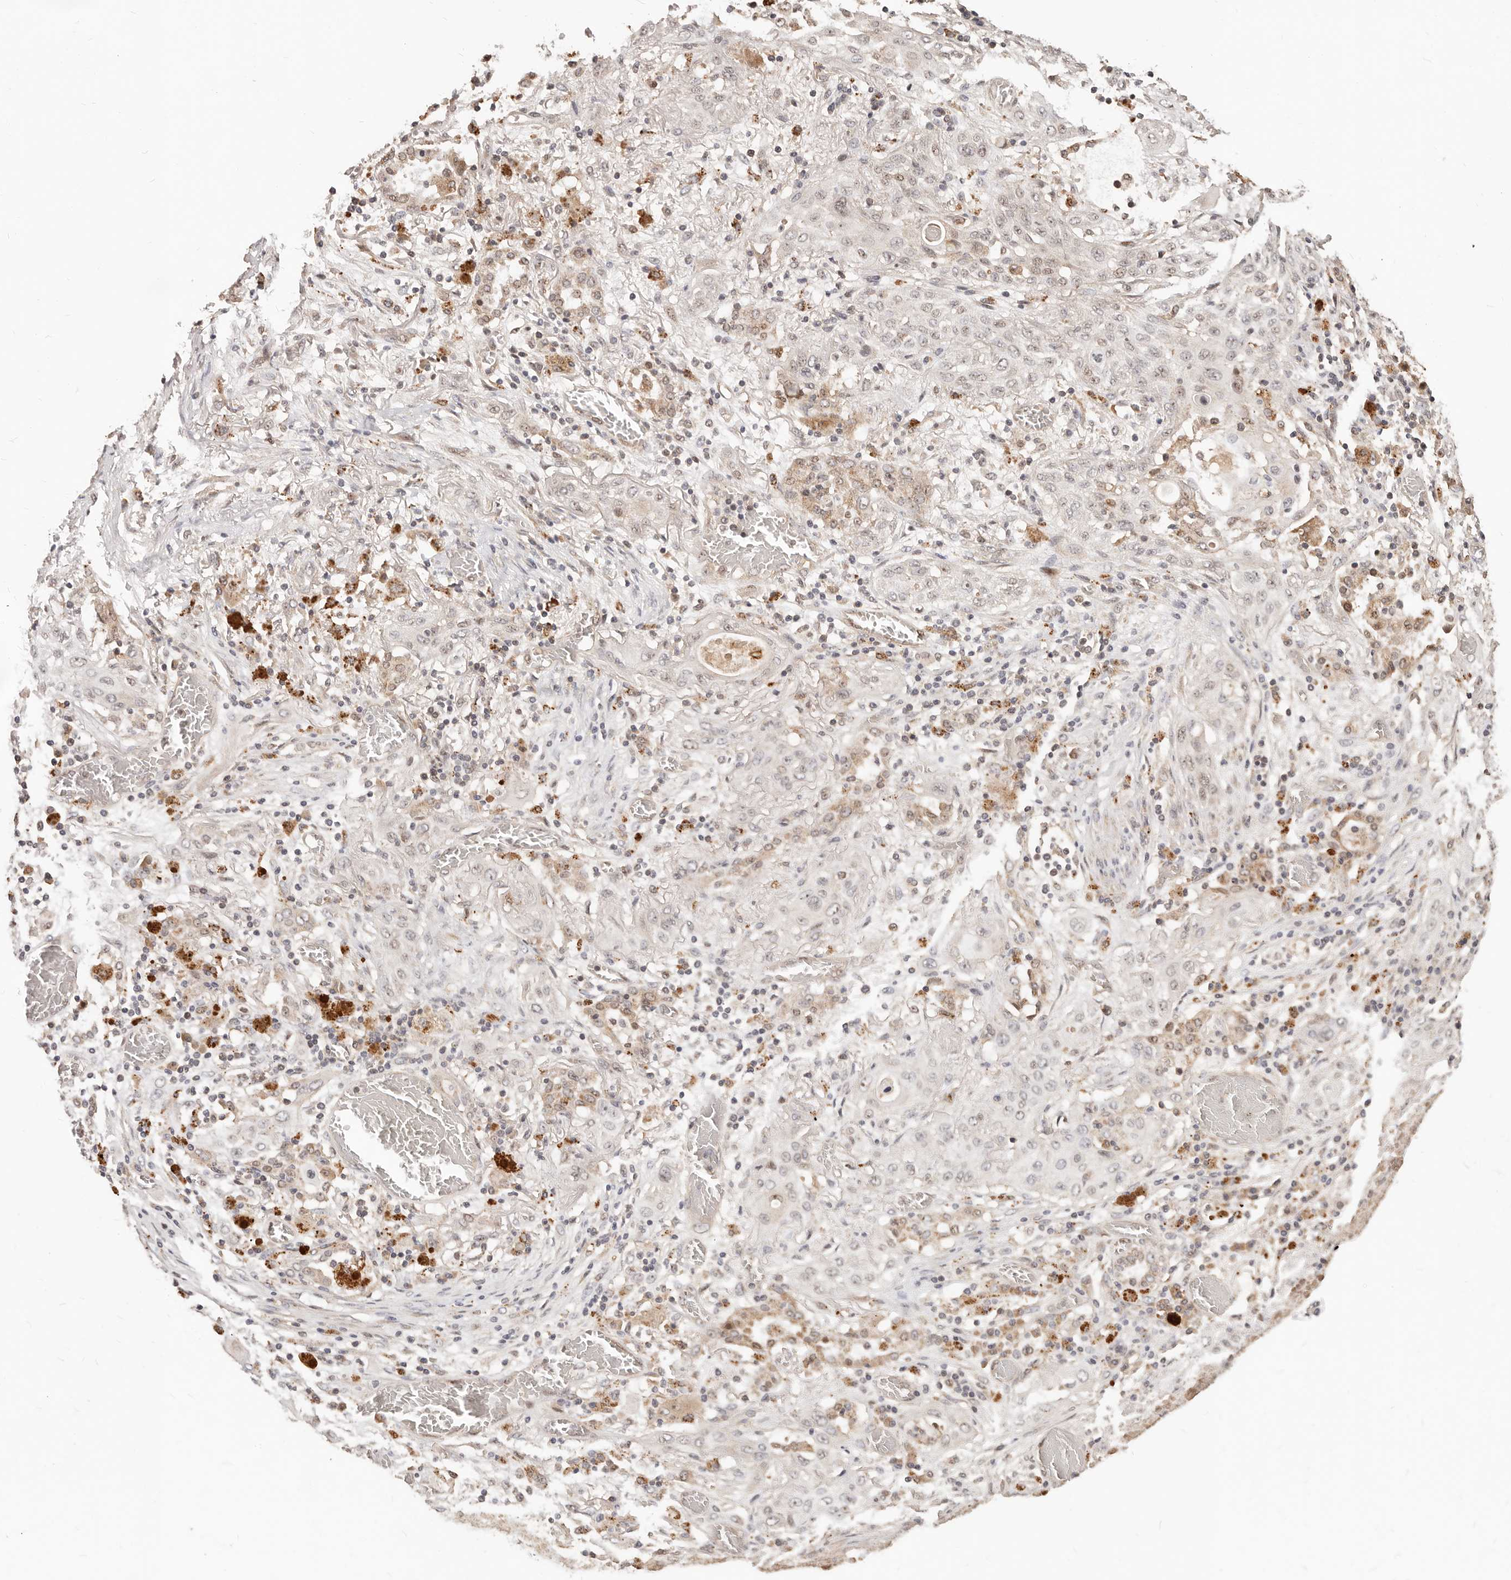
{"staining": {"intensity": "weak", "quantity": "<25%", "location": "nuclear"}, "tissue": "lung cancer", "cell_type": "Tumor cells", "image_type": "cancer", "snomed": [{"axis": "morphology", "description": "Squamous cell carcinoma, NOS"}, {"axis": "topography", "description": "Lung"}], "caption": "Tumor cells are negative for protein expression in human squamous cell carcinoma (lung). (DAB IHC with hematoxylin counter stain).", "gene": "ZRANB1", "patient": {"sex": "female", "age": 47}}